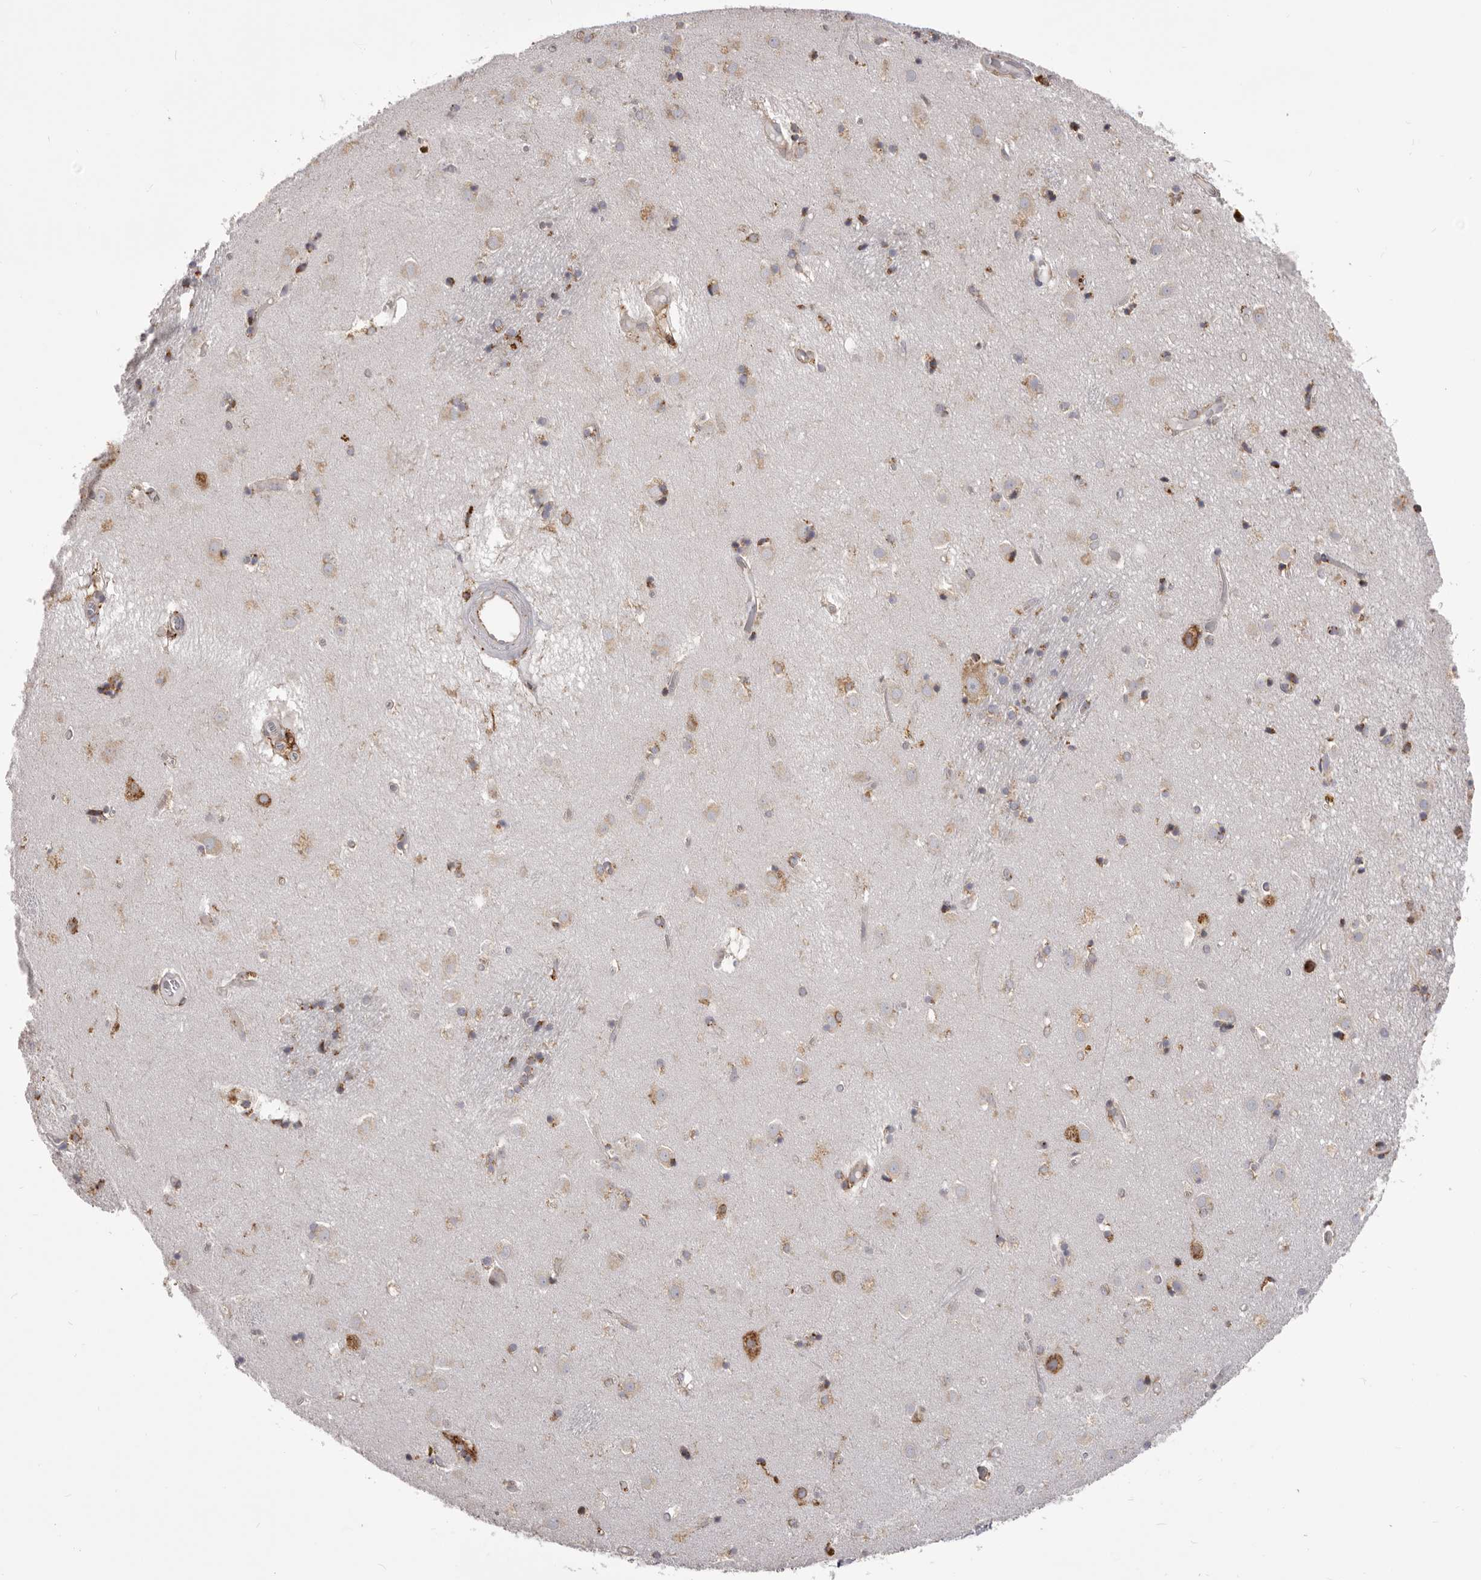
{"staining": {"intensity": "moderate", "quantity": "25%-75%", "location": "cytoplasmic/membranous"}, "tissue": "caudate", "cell_type": "Glial cells", "image_type": "normal", "snomed": [{"axis": "morphology", "description": "Normal tissue, NOS"}, {"axis": "topography", "description": "Lateral ventricle wall"}], "caption": "The micrograph demonstrates a brown stain indicating the presence of a protein in the cytoplasmic/membranous of glial cells in caudate. The staining was performed using DAB to visualize the protein expression in brown, while the nuclei were stained in blue with hematoxylin (Magnification: 20x).", "gene": "QRSL1", "patient": {"sex": "male", "age": 70}}